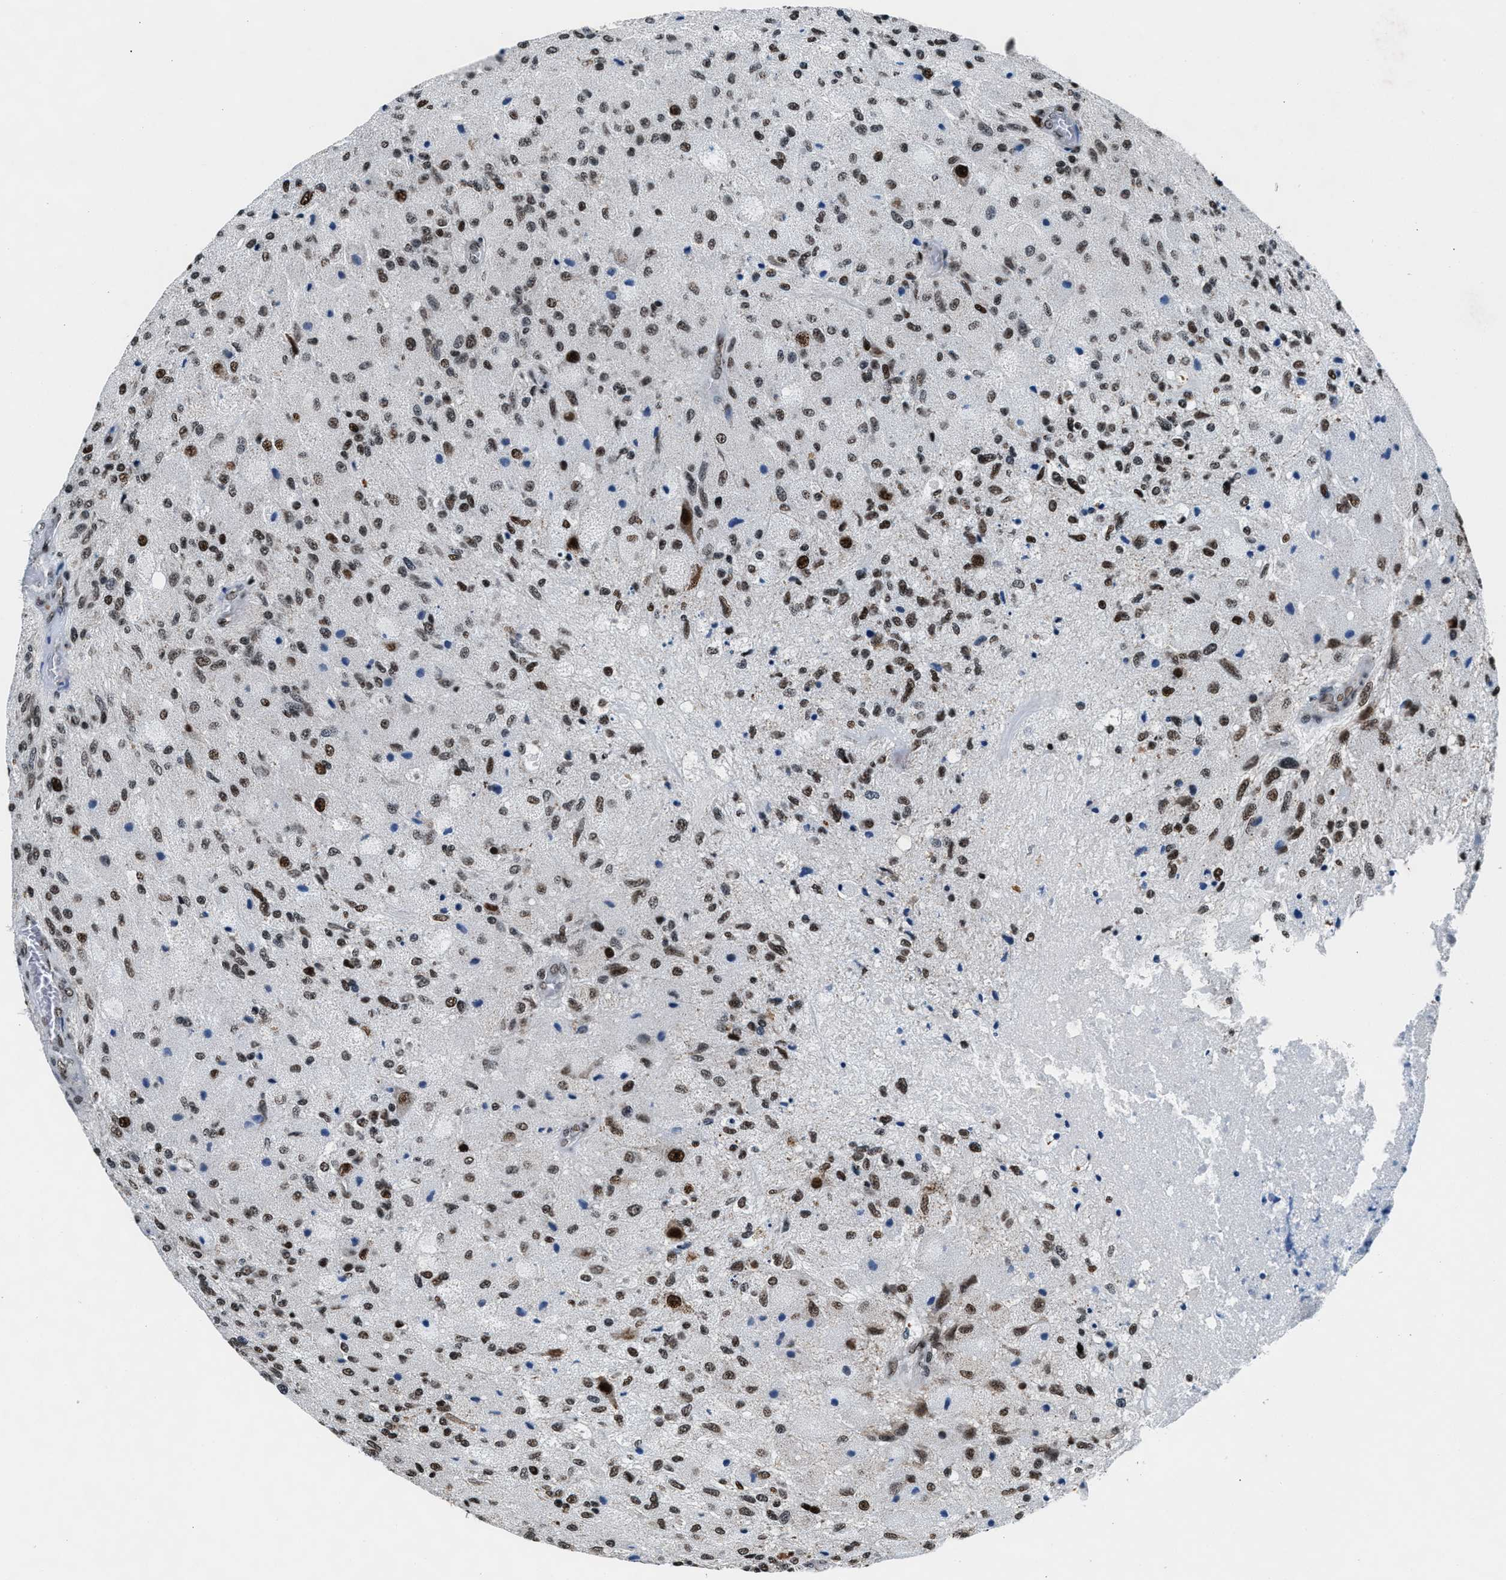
{"staining": {"intensity": "strong", "quantity": ">75%", "location": "nuclear"}, "tissue": "glioma", "cell_type": "Tumor cells", "image_type": "cancer", "snomed": [{"axis": "morphology", "description": "Normal tissue, NOS"}, {"axis": "morphology", "description": "Glioma, malignant, High grade"}, {"axis": "topography", "description": "Cerebral cortex"}], "caption": "Immunohistochemistry micrograph of malignant high-grade glioma stained for a protein (brown), which demonstrates high levels of strong nuclear expression in approximately >75% of tumor cells.", "gene": "PRRC2B", "patient": {"sex": "male", "age": 77}}